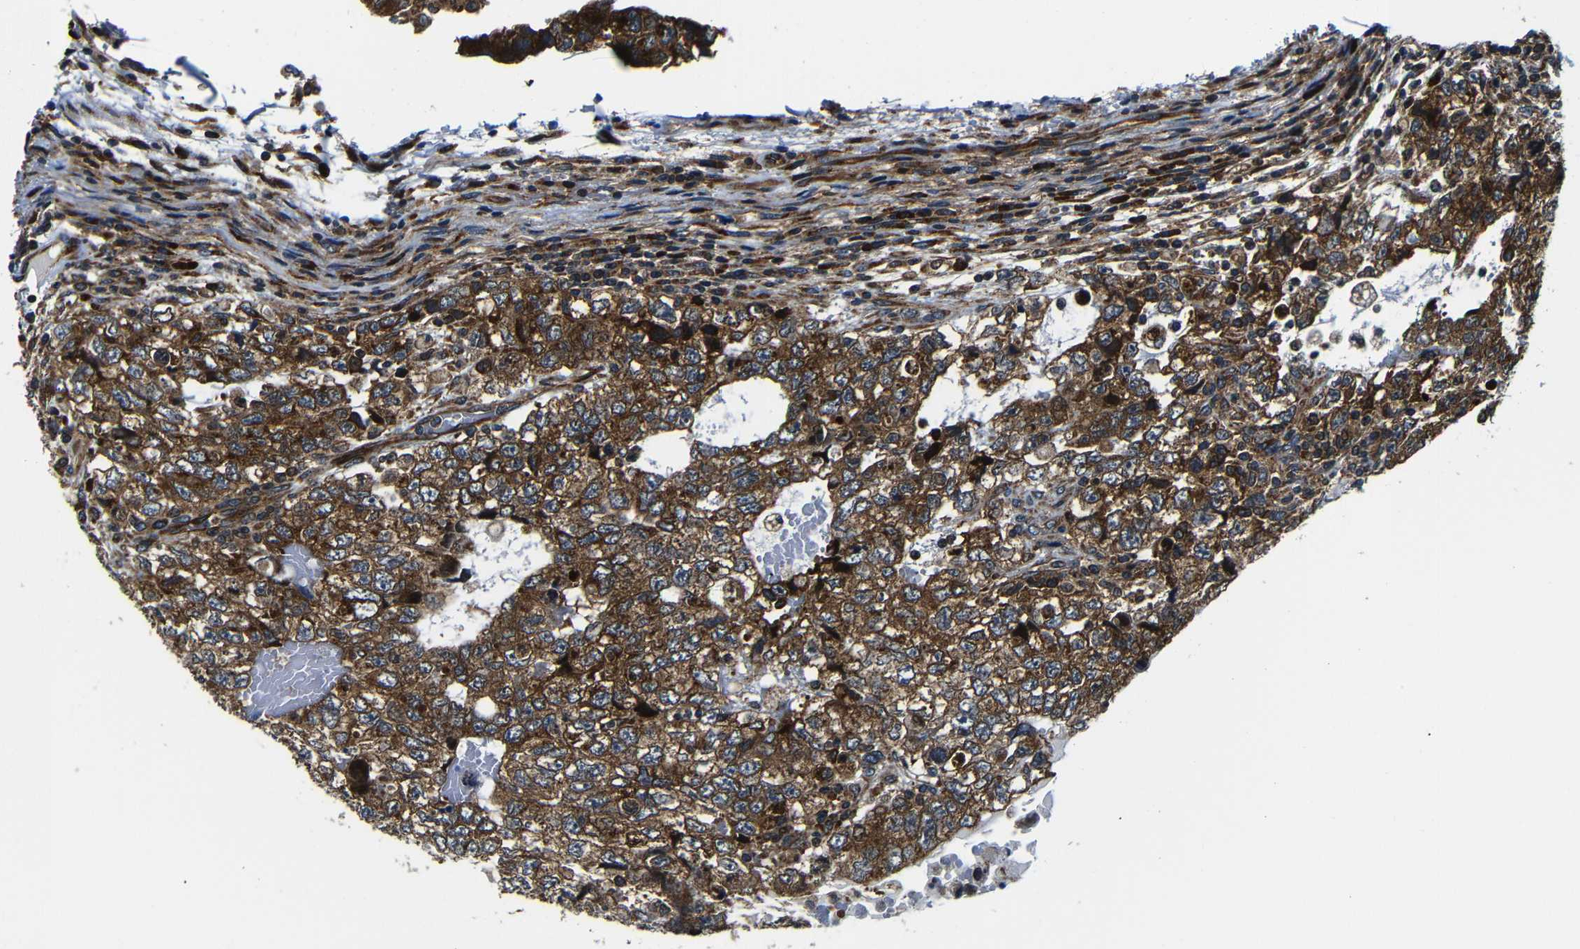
{"staining": {"intensity": "moderate", "quantity": ">75%", "location": "cytoplasmic/membranous"}, "tissue": "testis cancer", "cell_type": "Tumor cells", "image_type": "cancer", "snomed": [{"axis": "morphology", "description": "Carcinoma, Embryonal, NOS"}, {"axis": "topography", "description": "Testis"}], "caption": "Brown immunohistochemical staining in embryonal carcinoma (testis) demonstrates moderate cytoplasmic/membranous positivity in approximately >75% of tumor cells.", "gene": "ABCE1", "patient": {"sex": "male", "age": 36}}